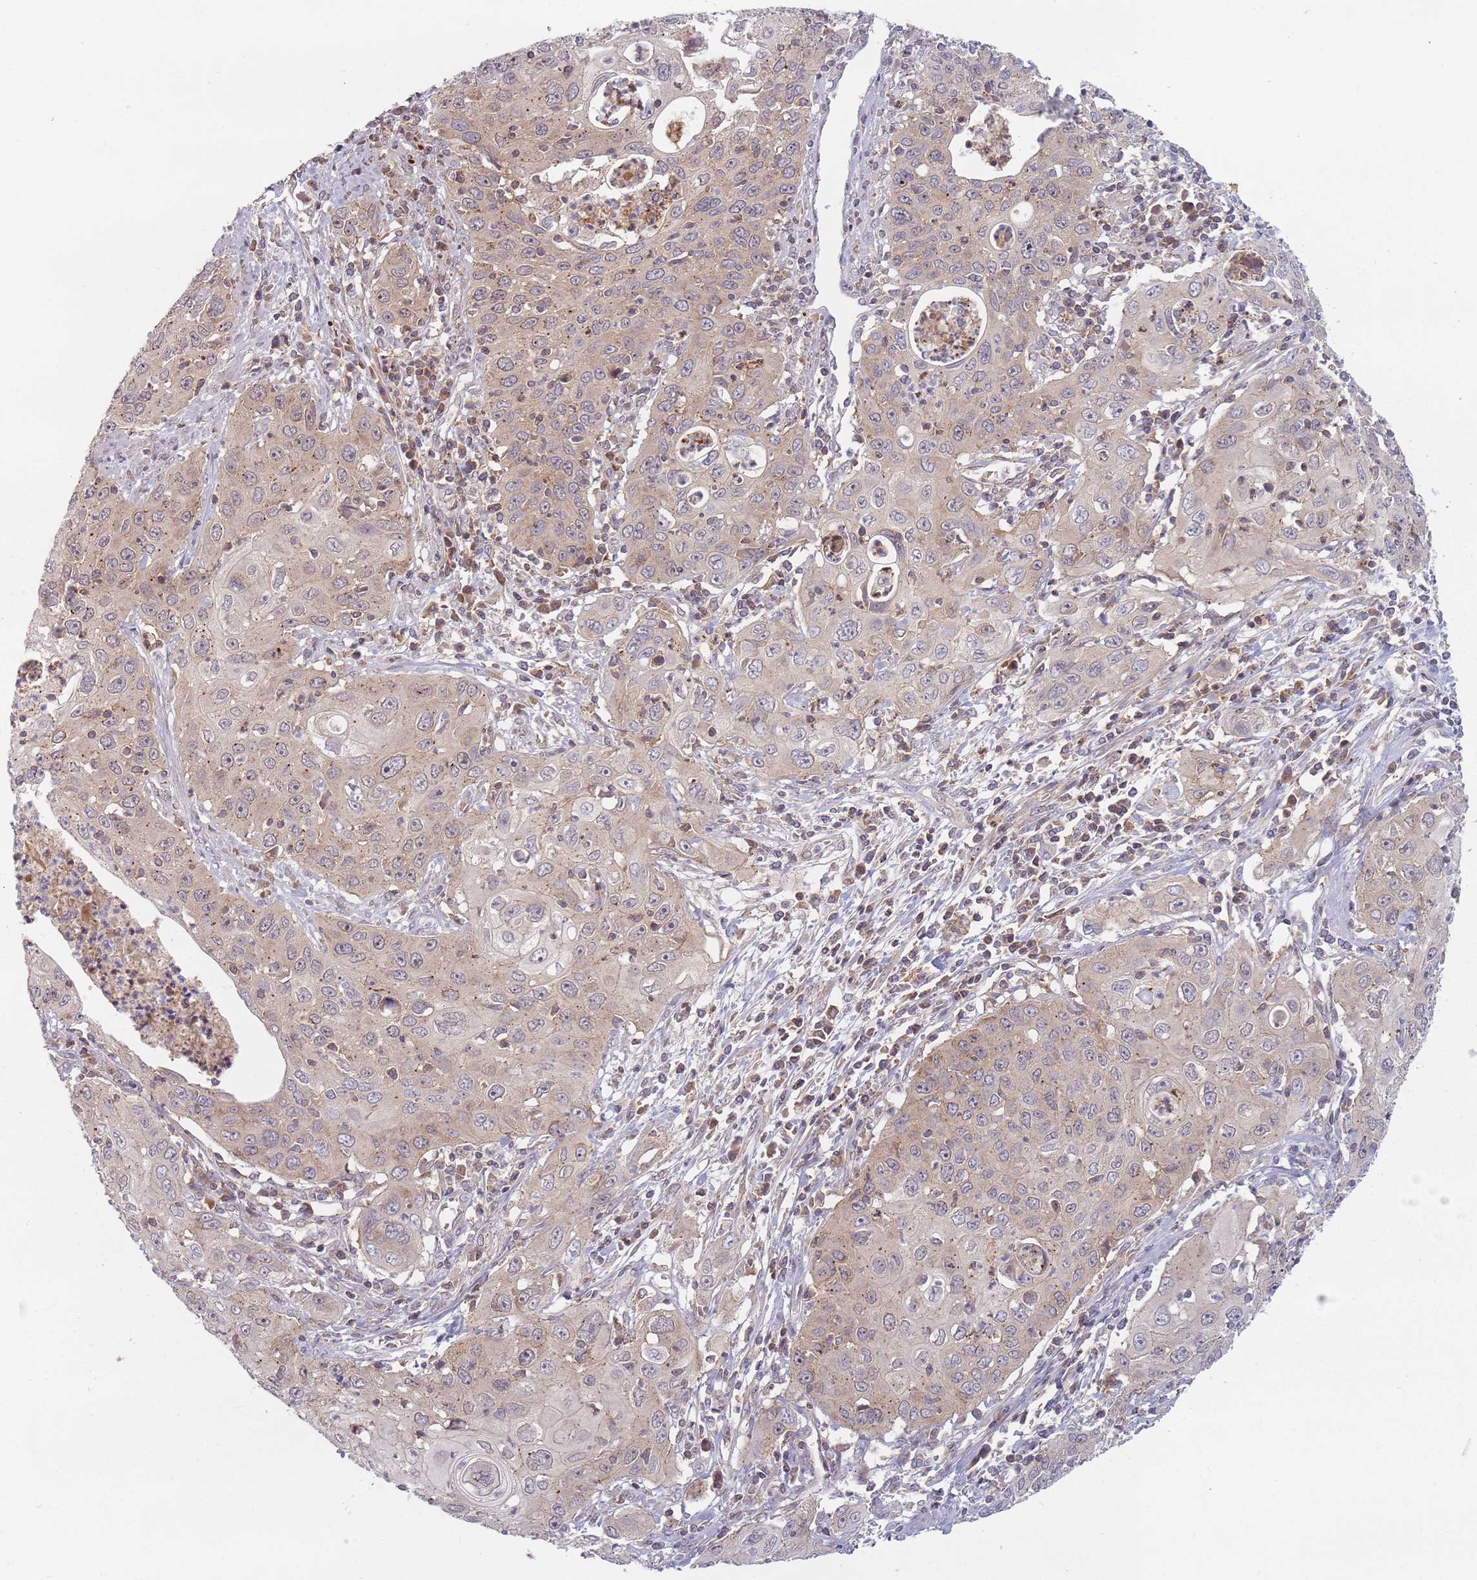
{"staining": {"intensity": "weak", "quantity": "25%-75%", "location": "cytoplasmic/membranous"}, "tissue": "cervical cancer", "cell_type": "Tumor cells", "image_type": "cancer", "snomed": [{"axis": "morphology", "description": "Squamous cell carcinoma, NOS"}, {"axis": "topography", "description": "Cervix"}], "caption": "Immunohistochemical staining of cervical cancer (squamous cell carcinoma) demonstrates low levels of weak cytoplasmic/membranous expression in approximately 25%-75% of tumor cells. The staining is performed using DAB brown chromogen to label protein expression. The nuclei are counter-stained blue using hematoxylin.", "gene": "ASB13", "patient": {"sex": "female", "age": 36}}